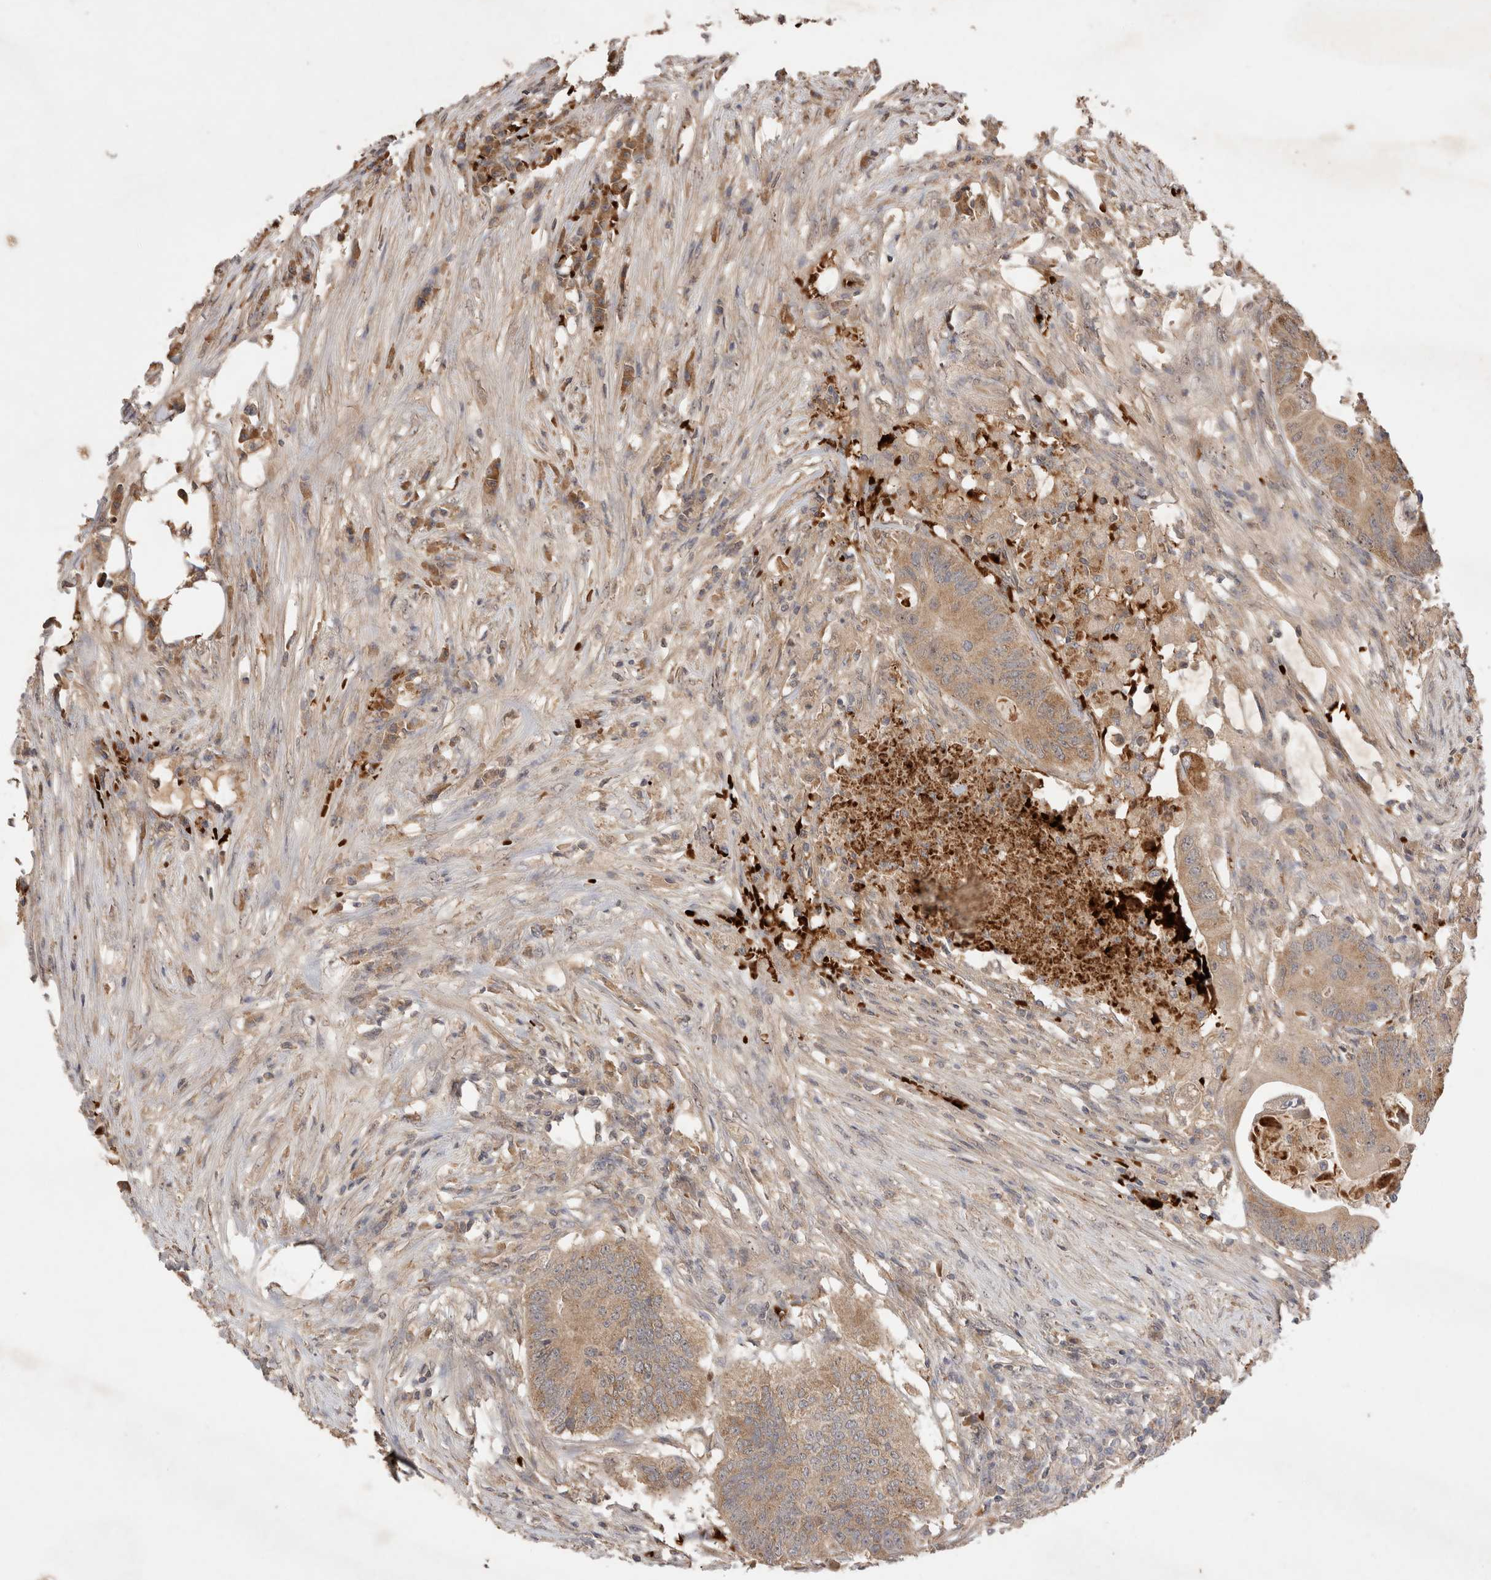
{"staining": {"intensity": "moderate", "quantity": ">75%", "location": "cytoplasmic/membranous"}, "tissue": "colorectal cancer", "cell_type": "Tumor cells", "image_type": "cancer", "snomed": [{"axis": "morphology", "description": "Adenocarcinoma, NOS"}, {"axis": "topography", "description": "Colon"}], "caption": "Protein expression by immunohistochemistry displays moderate cytoplasmic/membranous positivity in approximately >75% of tumor cells in colorectal adenocarcinoma.", "gene": "FAM221A", "patient": {"sex": "male", "age": 71}}